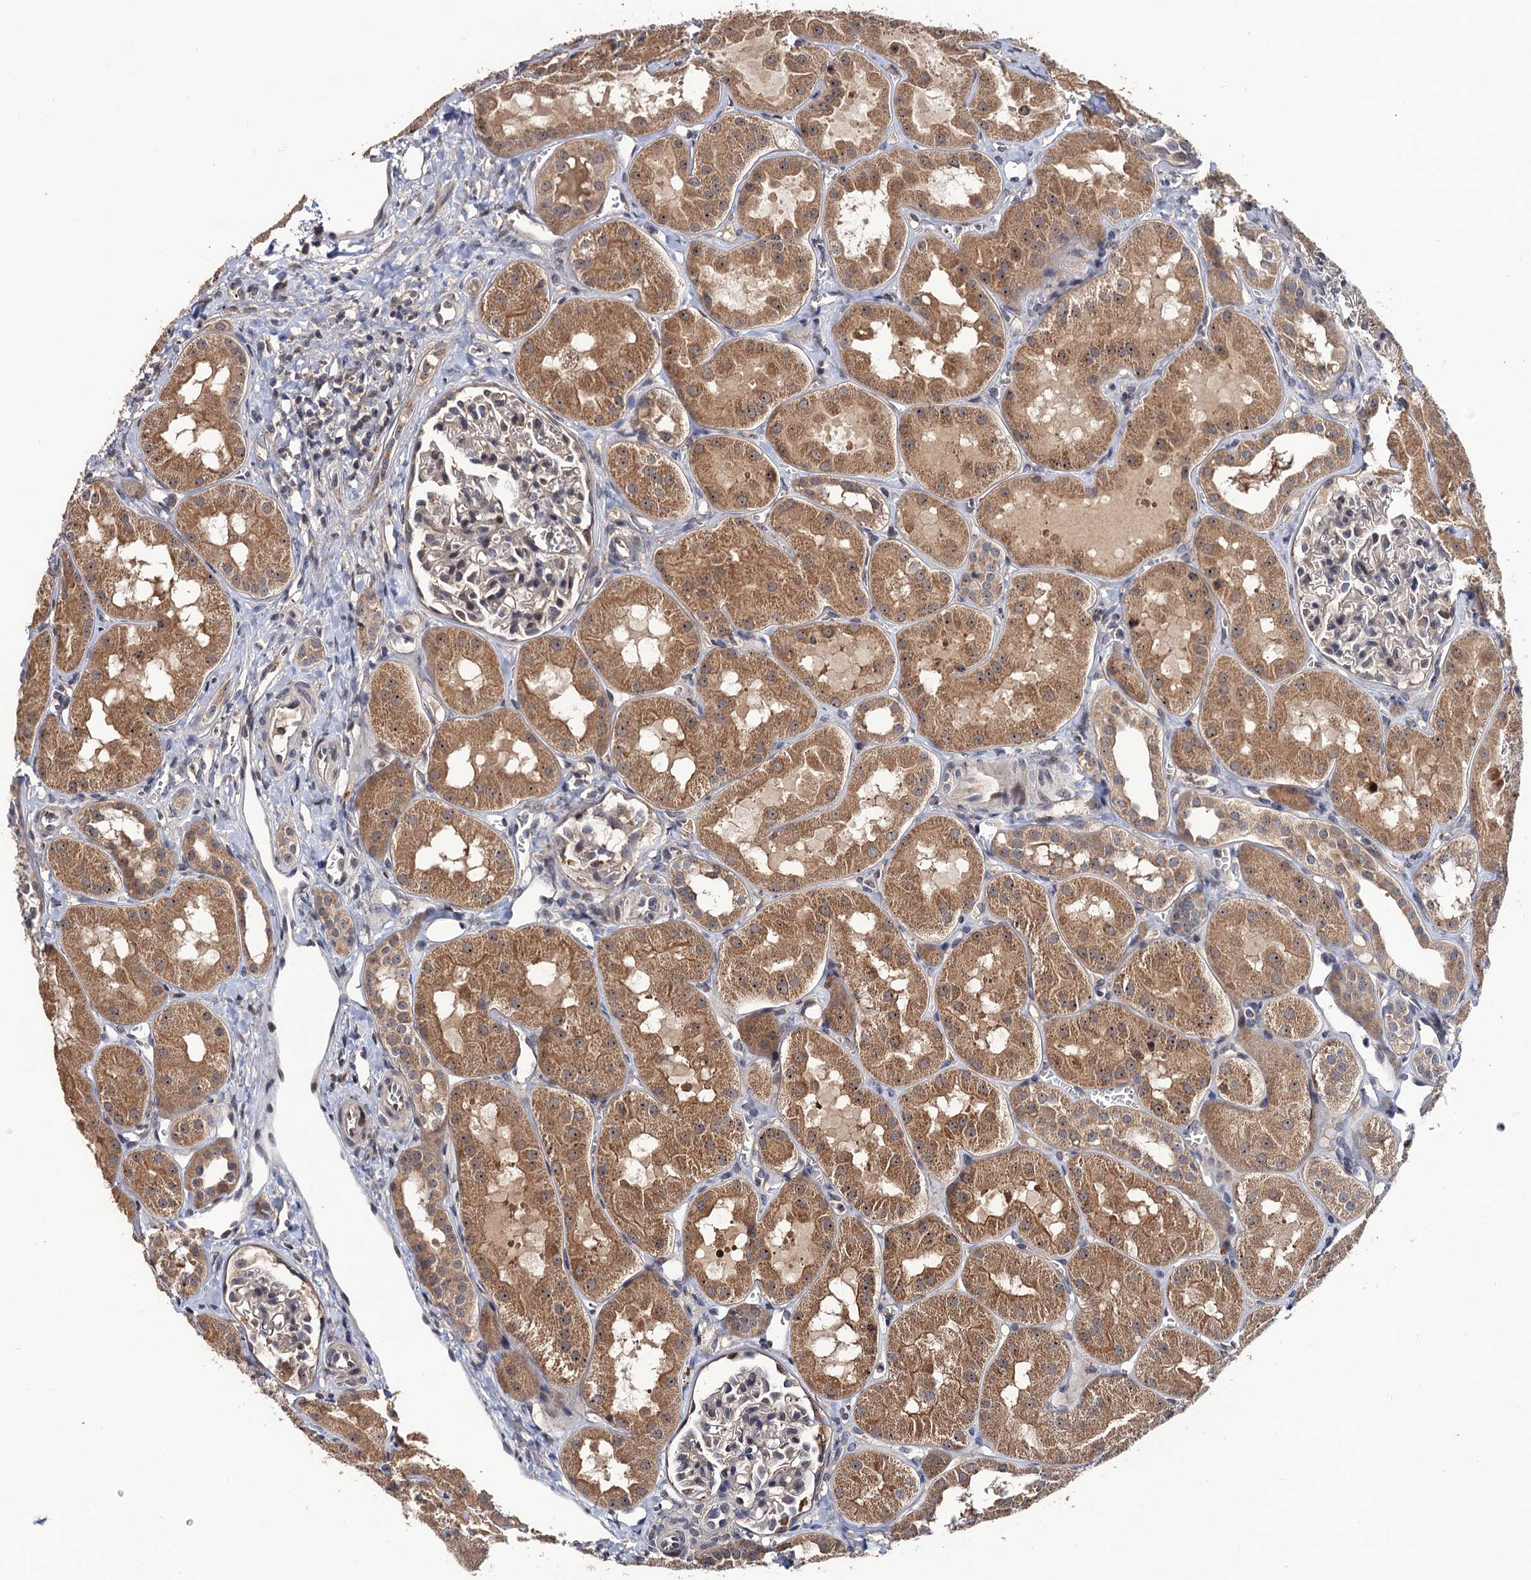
{"staining": {"intensity": "weak", "quantity": "<25%", "location": "cytoplasmic/membranous"}, "tissue": "kidney", "cell_type": "Cells in glomeruli", "image_type": "normal", "snomed": [{"axis": "morphology", "description": "Normal tissue, NOS"}, {"axis": "topography", "description": "Kidney"}, {"axis": "topography", "description": "Urinary bladder"}], "caption": "Image shows no protein positivity in cells in glomeruli of normal kidney.", "gene": "LRRC63", "patient": {"sex": "male", "age": 16}}